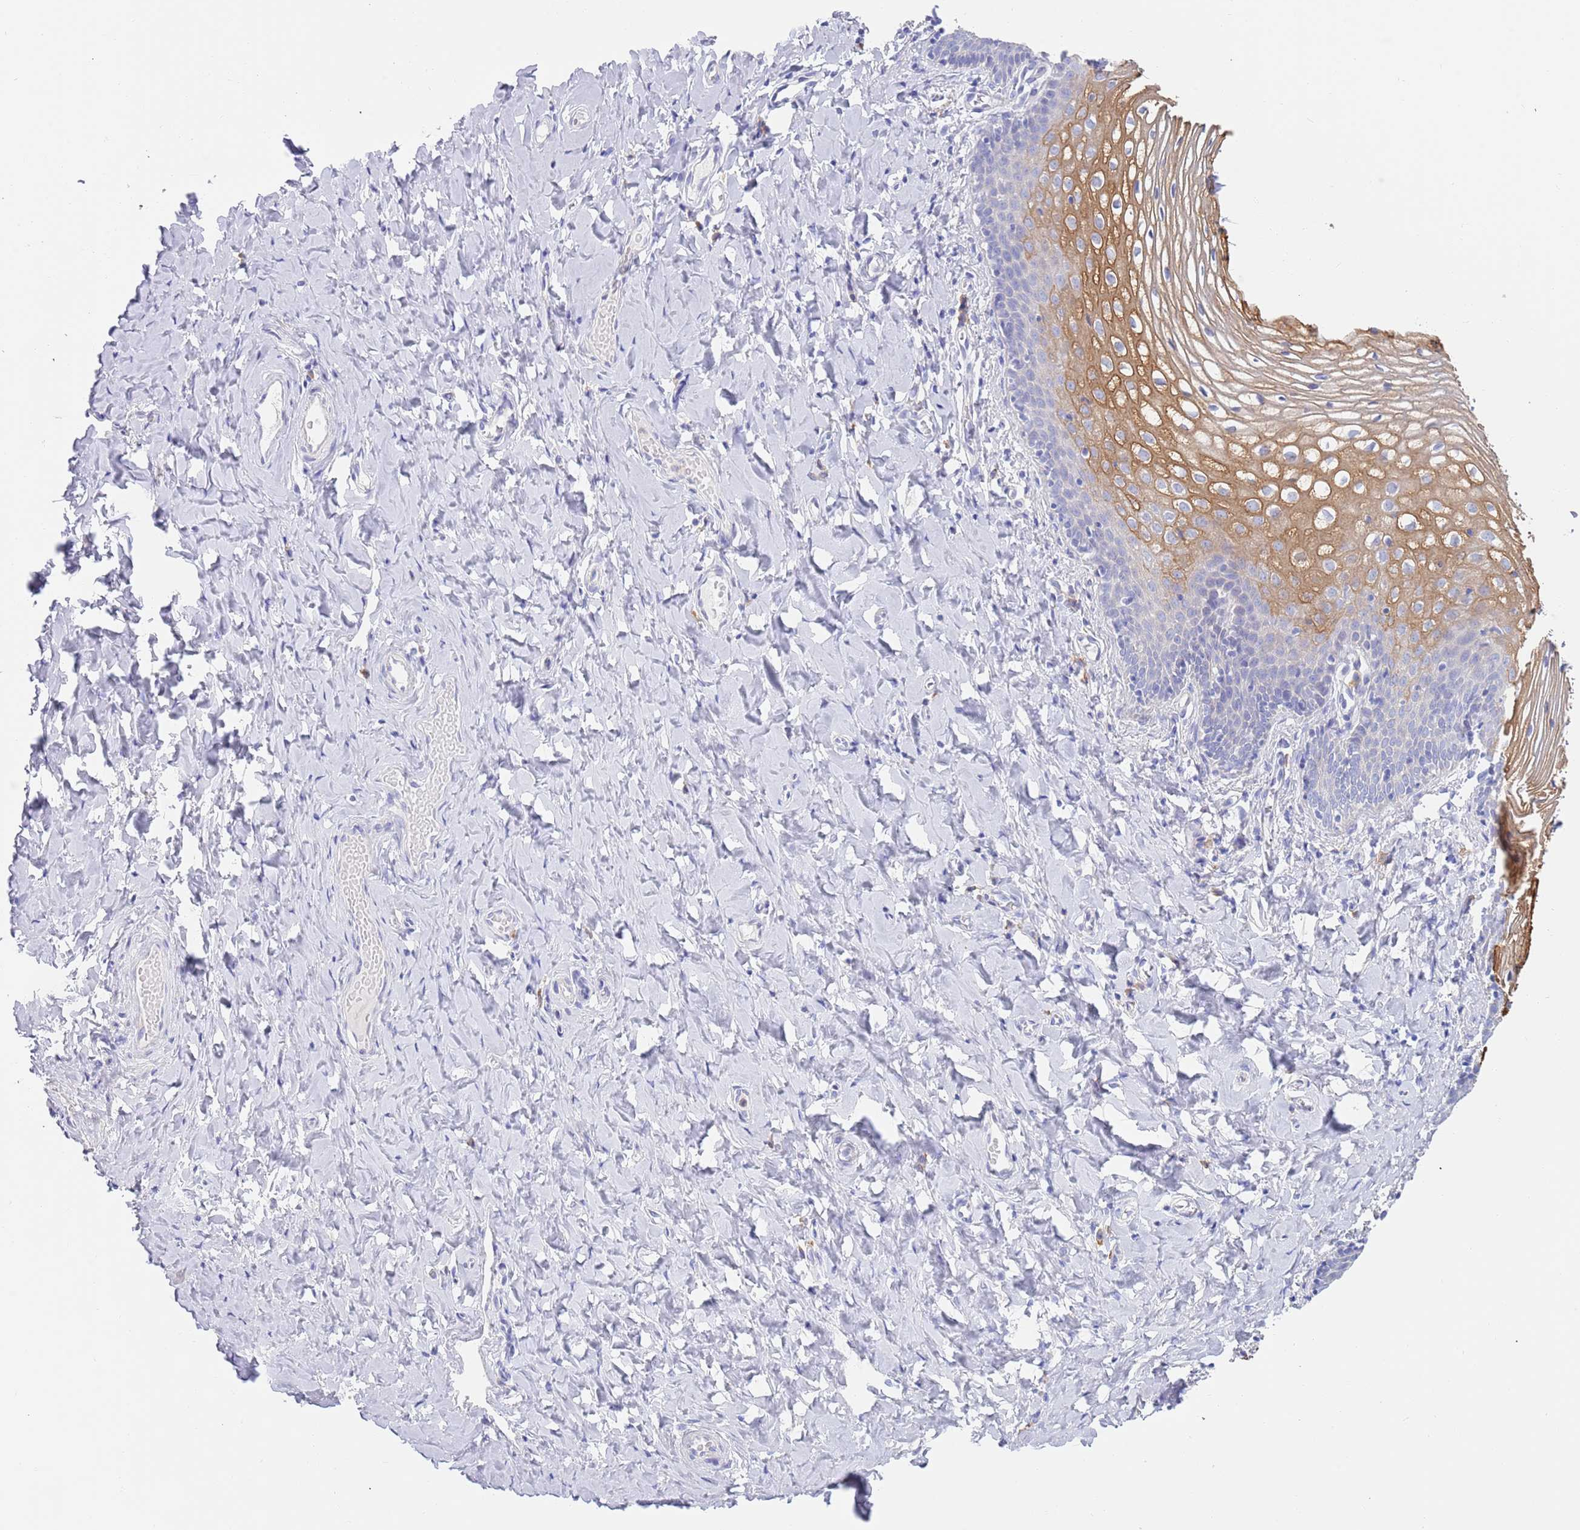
{"staining": {"intensity": "moderate", "quantity": "25%-75%", "location": "cytoplasmic/membranous"}, "tissue": "vagina", "cell_type": "Squamous epithelial cells", "image_type": "normal", "snomed": [{"axis": "morphology", "description": "Normal tissue, NOS"}, {"axis": "topography", "description": "Vagina"}], "caption": "Immunohistochemical staining of benign human vagina exhibits medium levels of moderate cytoplasmic/membranous expression in approximately 25%-75% of squamous epithelial cells.", "gene": "CCDC149", "patient": {"sex": "female", "age": 60}}